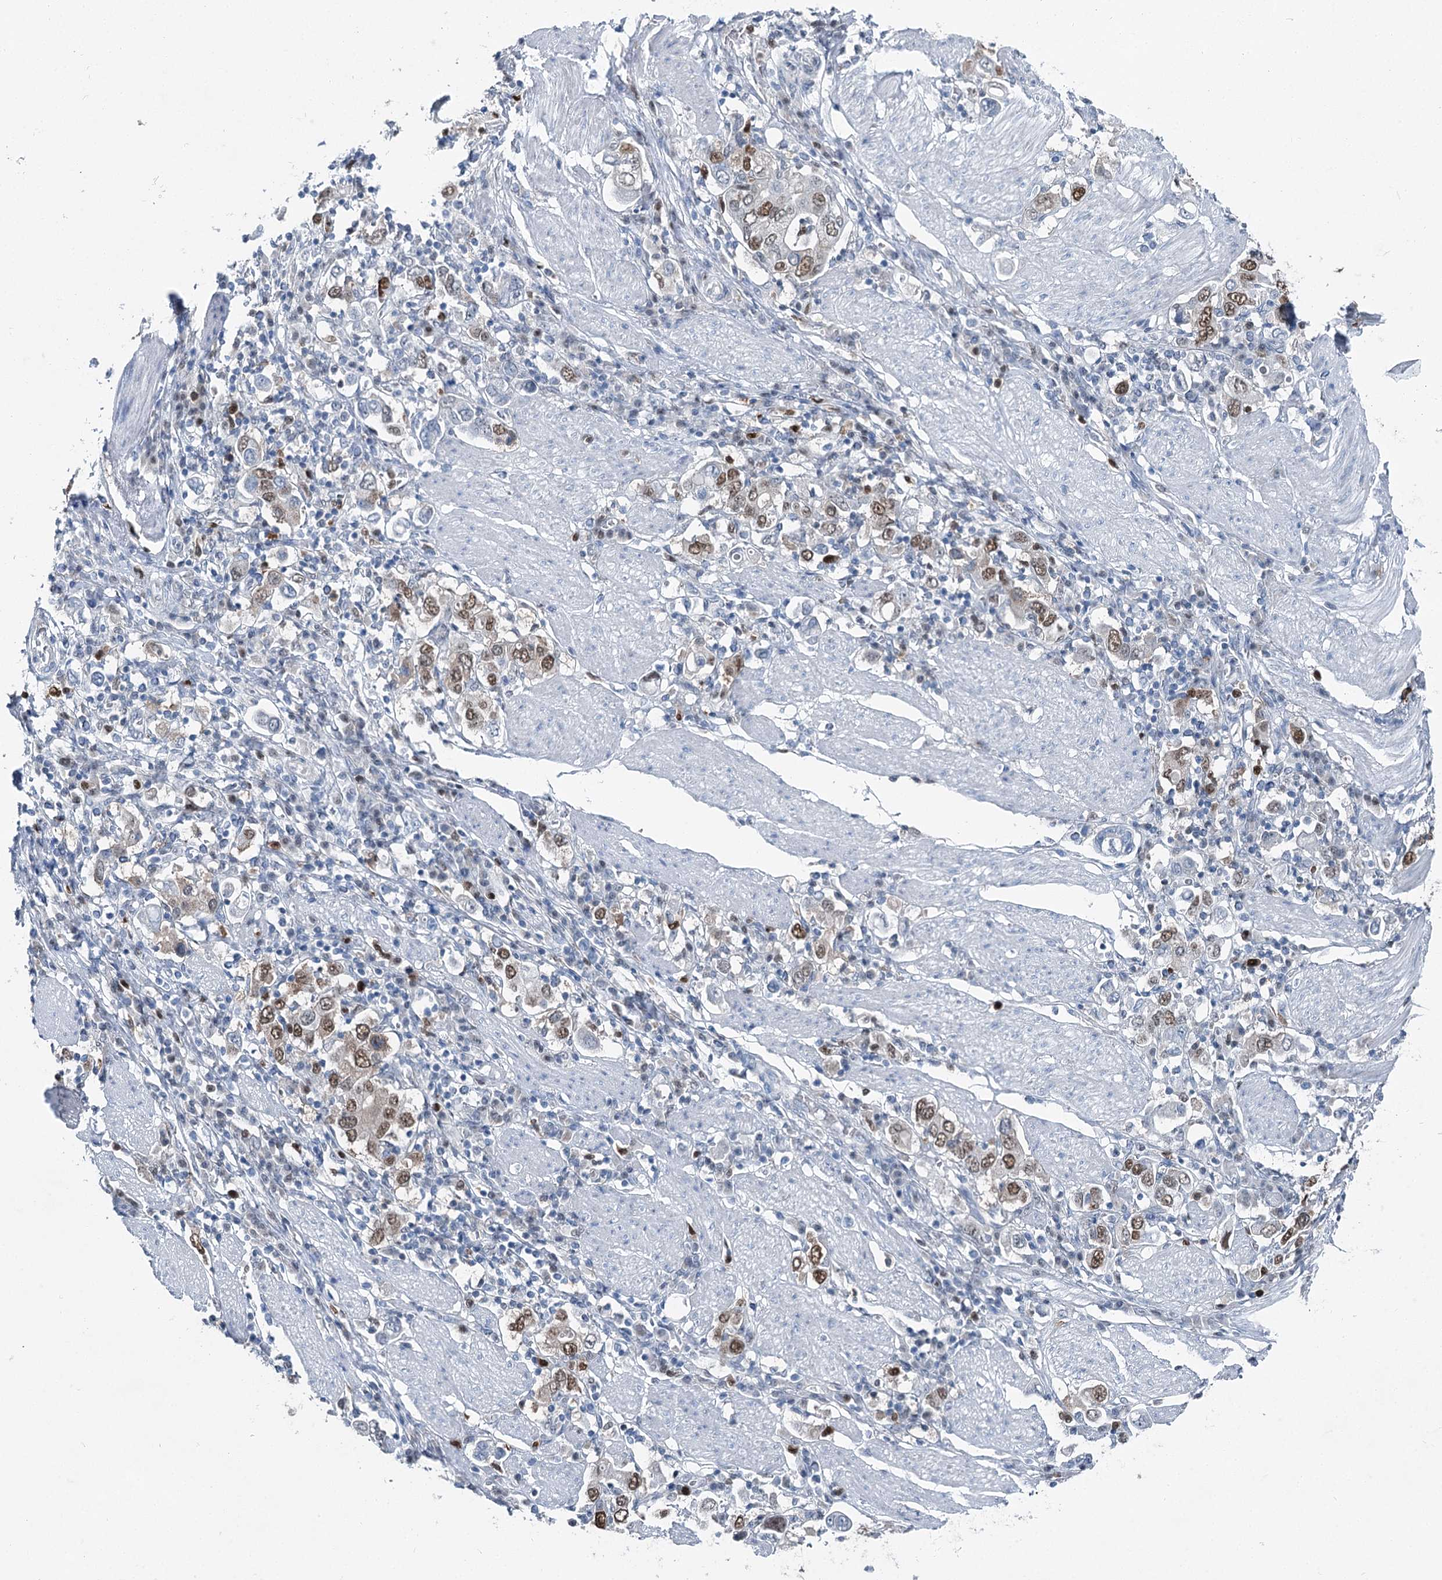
{"staining": {"intensity": "moderate", "quantity": ">75%", "location": "nuclear"}, "tissue": "stomach cancer", "cell_type": "Tumor cells", "image_type": "cancer", "snomed": [{"axis": "morphology", "description": "Adenocarcinoma, NOS"}, {"axis": "topography", "description": "Stomach, upper"}], "caption": "Stomach cancer (adenocarcinoma) was stained to show a protein in brown. There is medium levels of moderate nuclear positivity in approximately >75% of tumor cells.", "gene": "HAT1", "patient": {"sex": "male", "age": 62}}